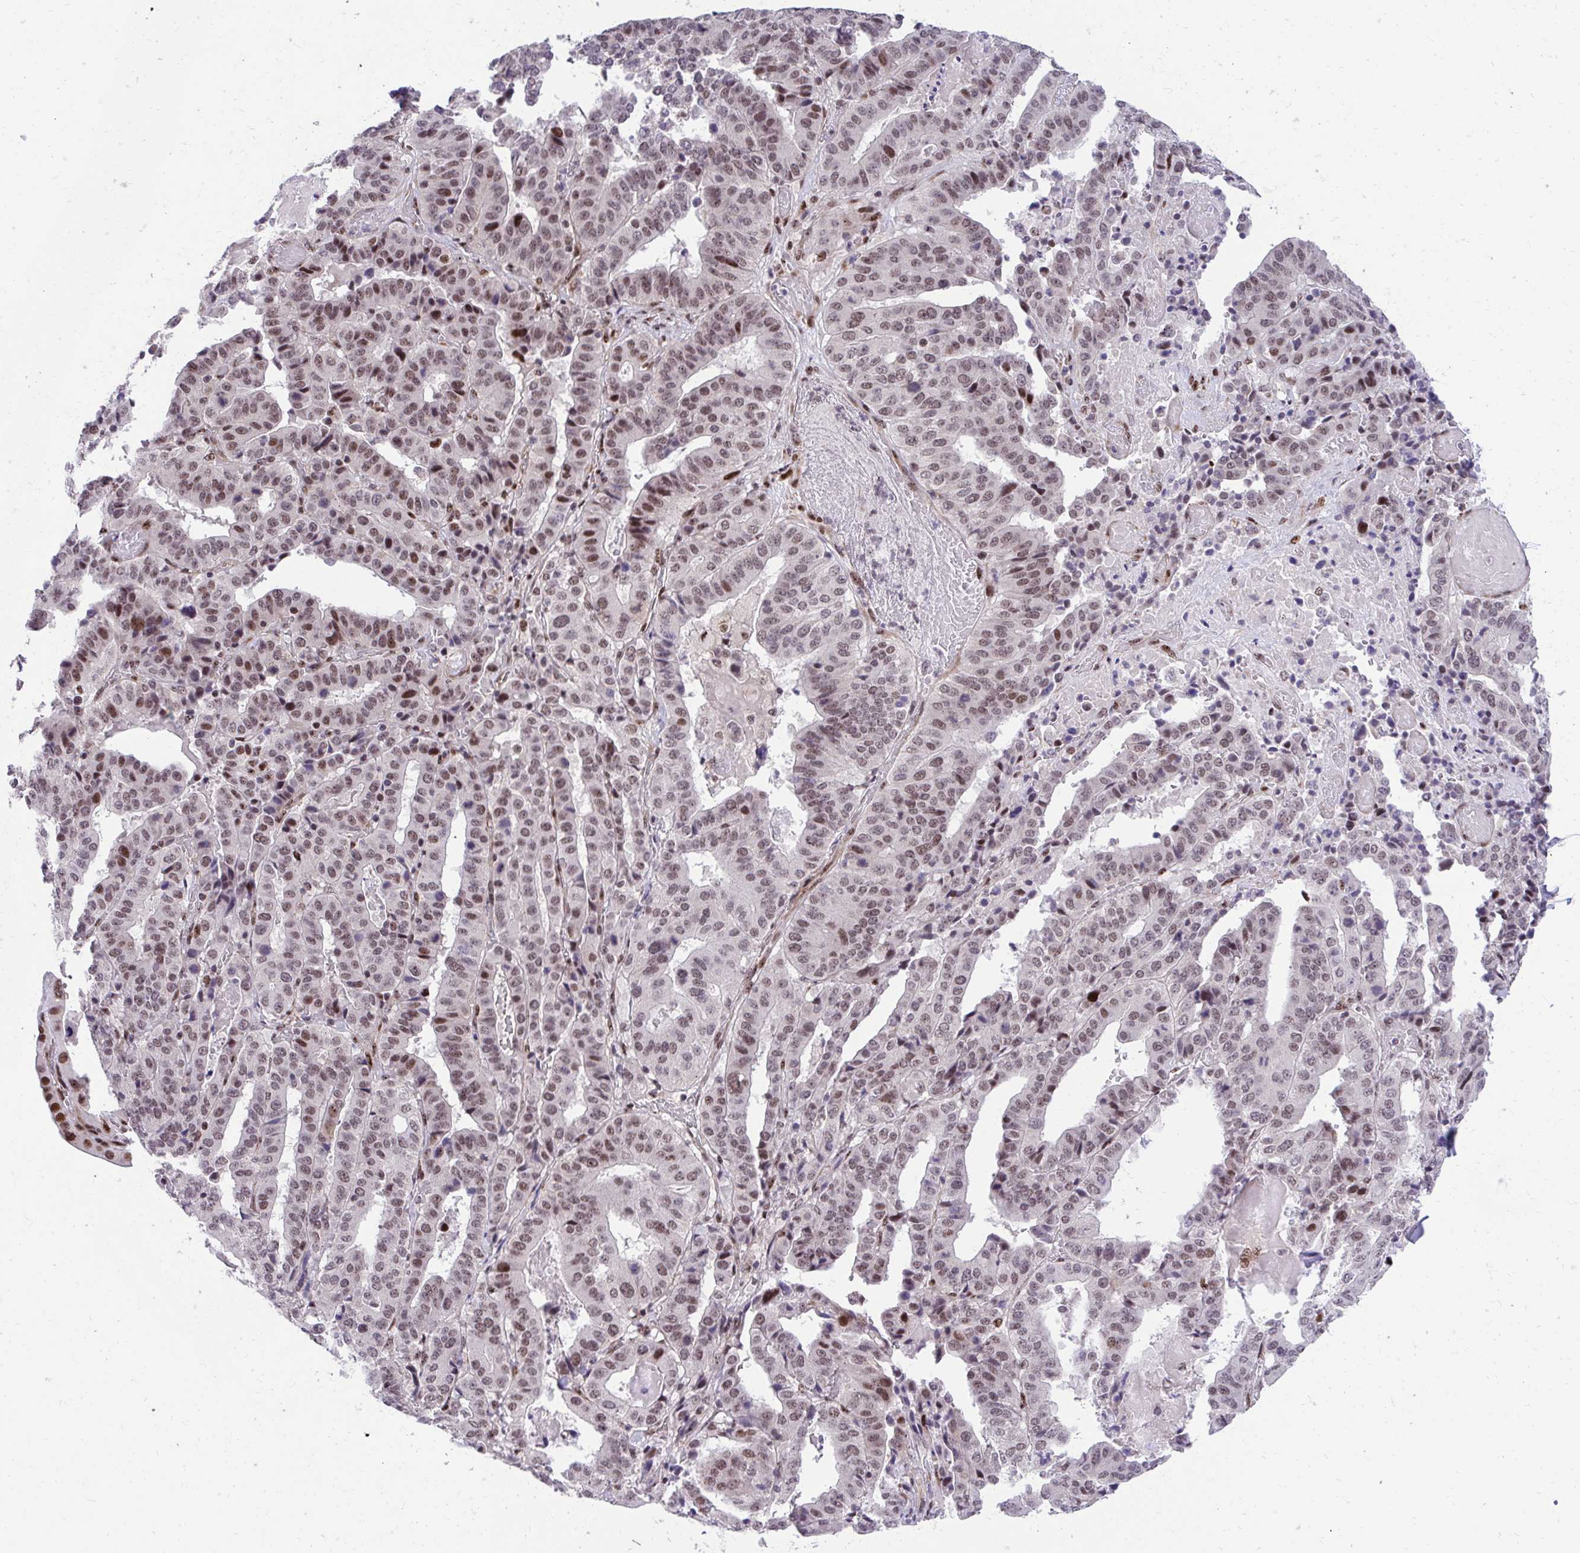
{"staining": {"intensity": "moderate", "quantity": ">75%", "location": "nuclear"}, "tissue": "stomach cancer", "cell_type": "Tumor cells", "image_type": "cancer", "snomed": [{"axis": "morphology", "description": "Adenocarcinoma, NOS"}, {"axis": "topography", "description": "Stomach"}], "caption": "Immunohistochemistry staining of stomach adenocarcinoma, which displays medium levels of moderate nuclear positivity in about >75% of tumor cells indicating moderate nuclear protein positivity. The staining was performed using DAB (3,3'-diaminobenzidine) (brown) for protein detection and nuclei were counterstained in hematoxylin (blue).", "gene": "HOXA4", "patient": {"sex": "male", "age": 48}}